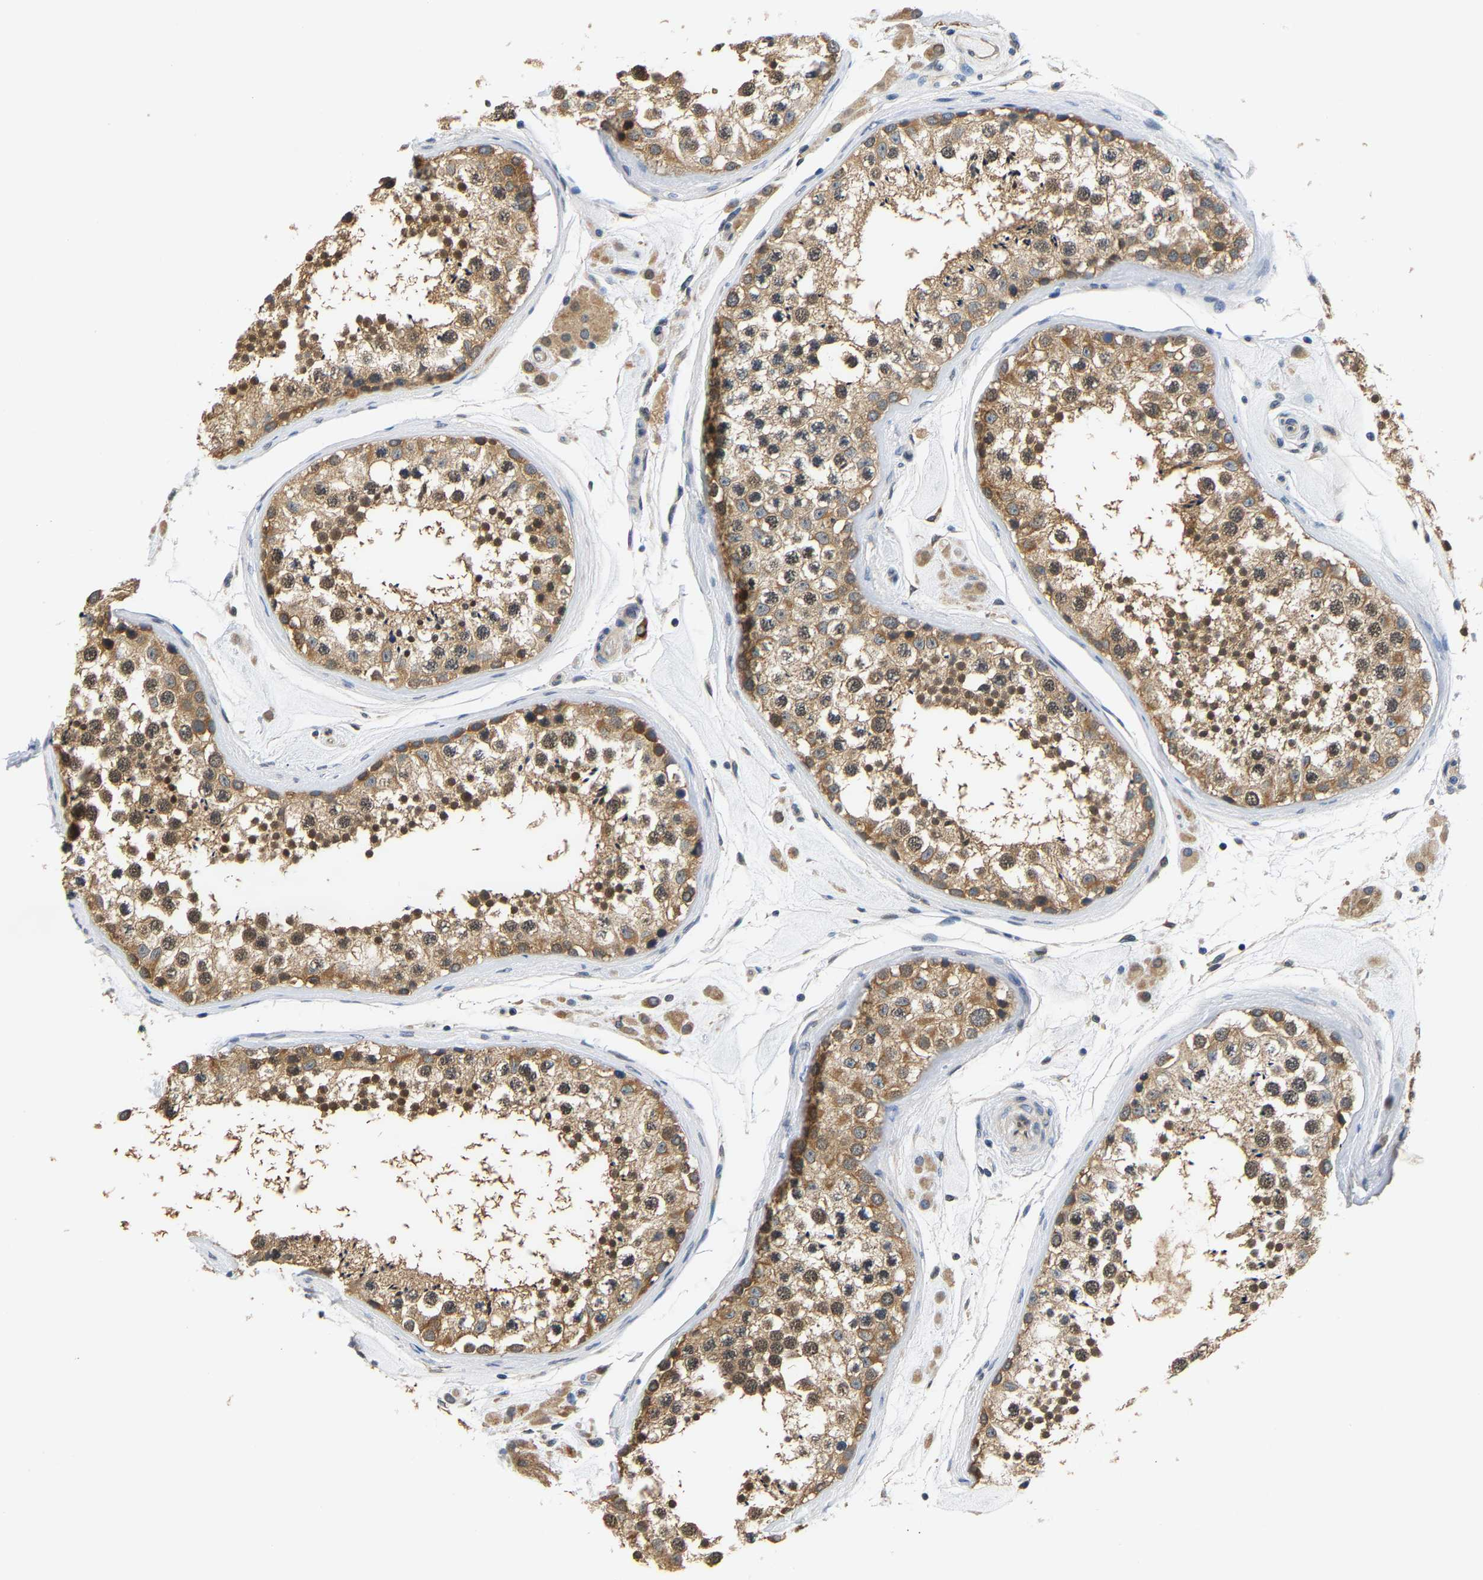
{"staining": {"intensity": "moderate", "quantity": ">75%", "location": "cytoplasmic/membranous,nuclear"}, "tissue": "testis", "cell_type": "Cells in seminiferous ducts", "image_type": "normal", "snomed": [{"axis": "morphology", "description": "Normal tissue, NOS"}, {"axis": "topography", "description": "Testis"}], "caption": "Testis stained with DAB immunohistochemistry displays medium levels of moderate cytoplasmic/membranous,nuclear staining in approximately >75% of cells in seminiferous ducts.", "gene": "ARHGEF12", "patient": {"sex": "male", "age": 46}}